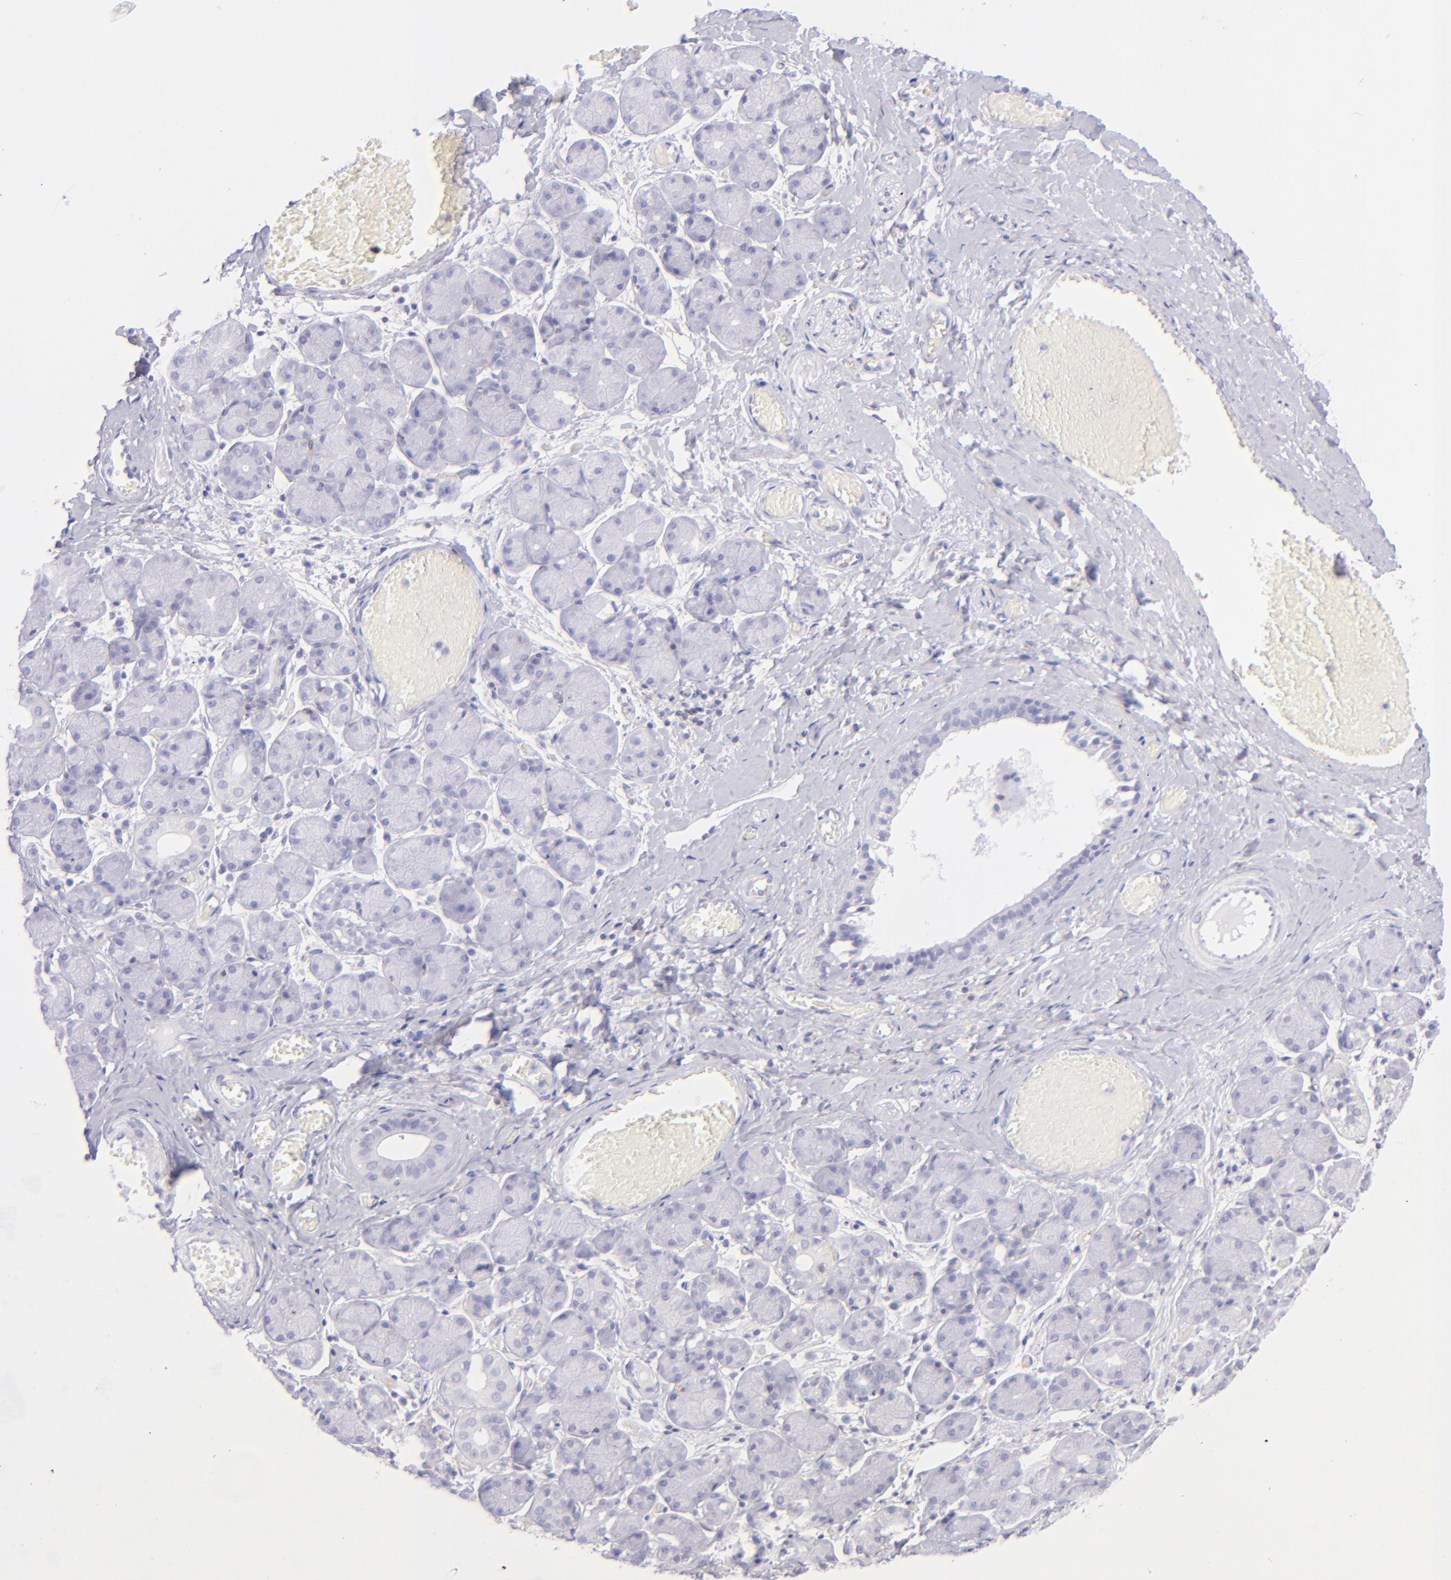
{"staining": {"intensity": "negative", "quantity": "none", "location": "none"}, "tissue": "salivary gland", "cell_type": "Glandular cells", "image_type": "normal", "snomed": [{"axis": "morphology", "description": "Normal tissue, NOS"}, {"axis": "topography", "description": "Salivary gland"}], "caption": "Micrograph shows no significant protein positivity in glandular cells of normal salivary gland. (Stains: DAB immunohistochemistry with hematoxylin counter stain, Microscopy: brightfield microscopy at high magnification).", "gene": "CD69", "patient": {"sex": "female", "age": 24}}